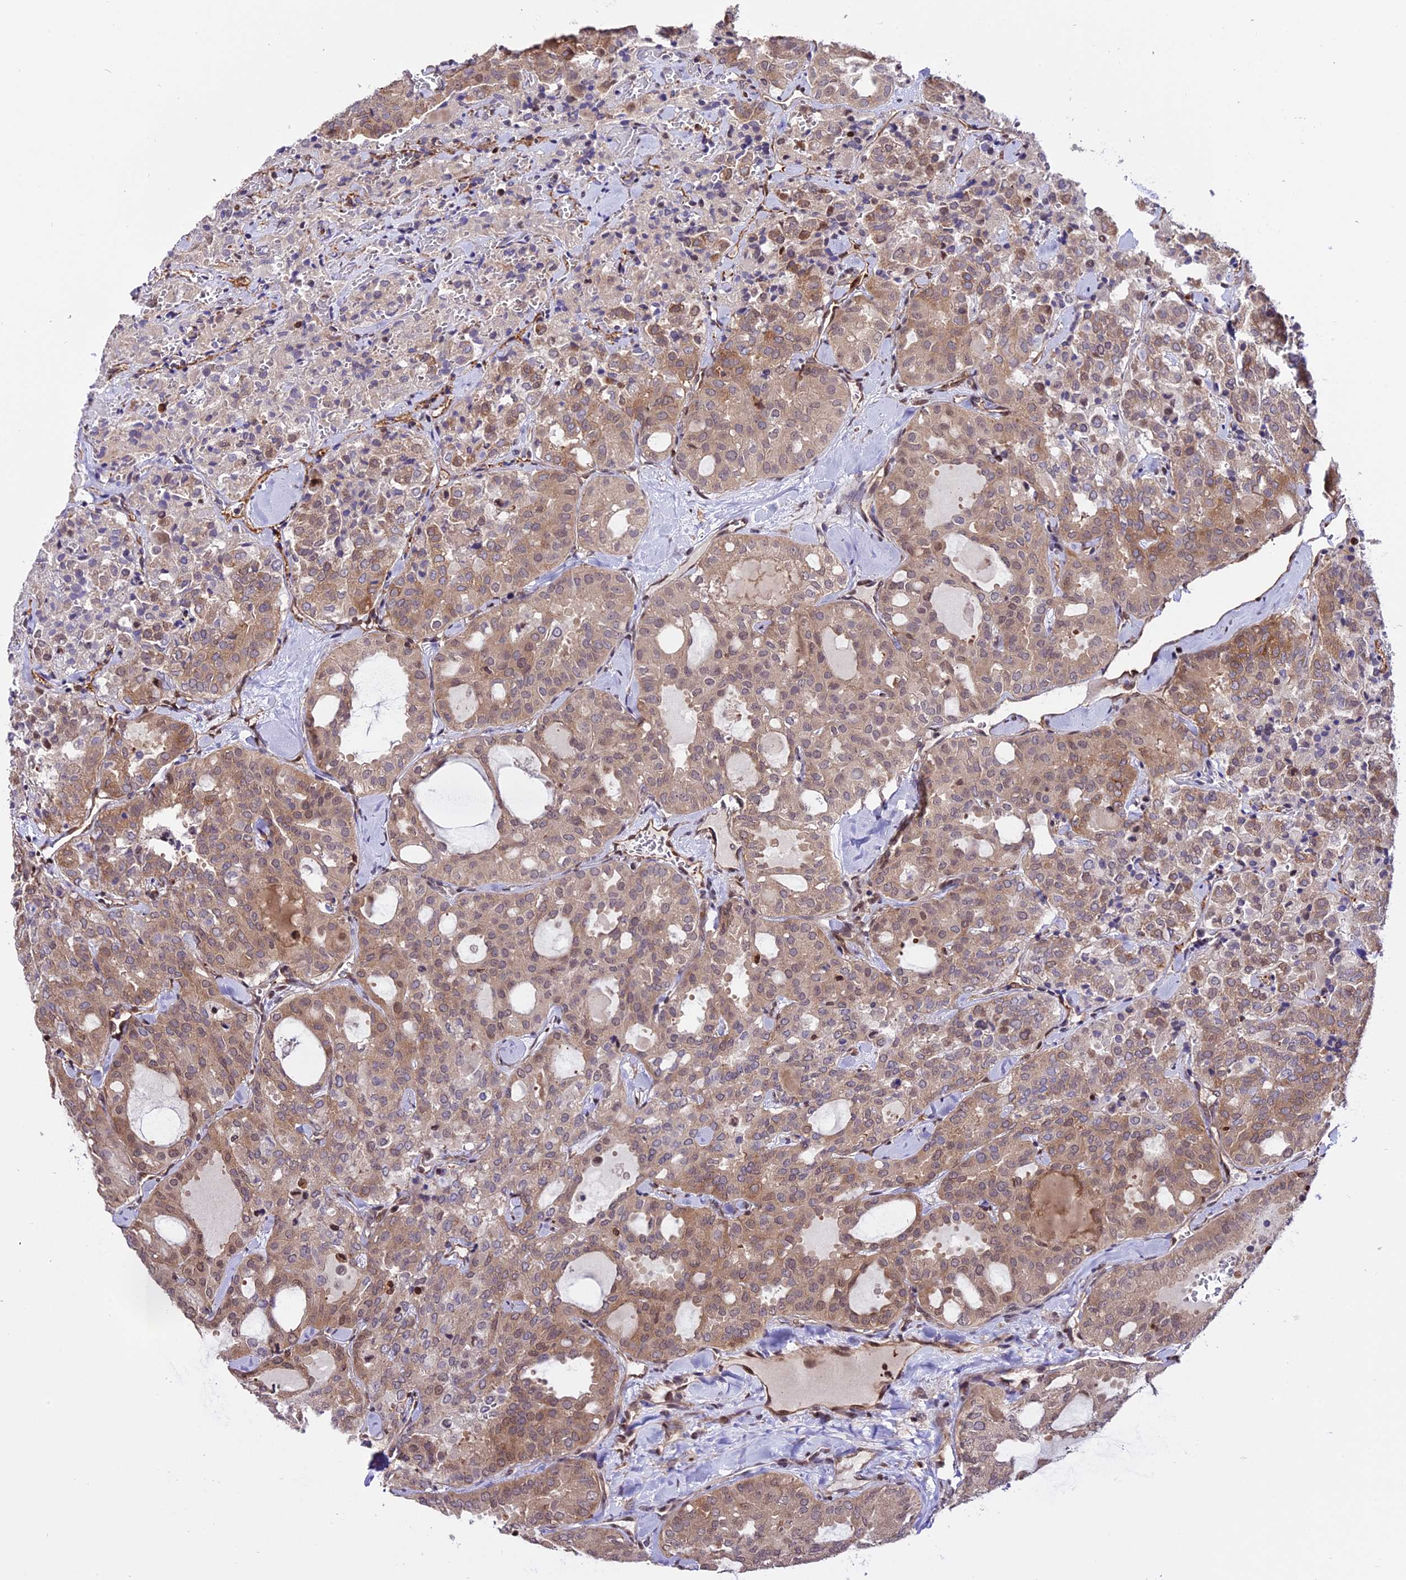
{"staining": {"intensity": "moderate", "quantity": "25%-75%", "location": "cytoplasmic/membranous"}, "tissue": "thyroid cancer", "cell_type": "Tumor cells", "image_type": "cancer", "snomed": [{"axis": "morphology", "description": "Follicular adenoma carcinoma, NOS"}, {"axis": "topography", "description": "Thyroid gland"}], "caption": "Thyroid cancer (follicular adenoma carcinoma) stained for a protein demonstrates moderate cytoplasmic/membranous positivity in tumor cells.", "gene": "HERPUD1", "patient": {"sex": "male", "age": 75}}